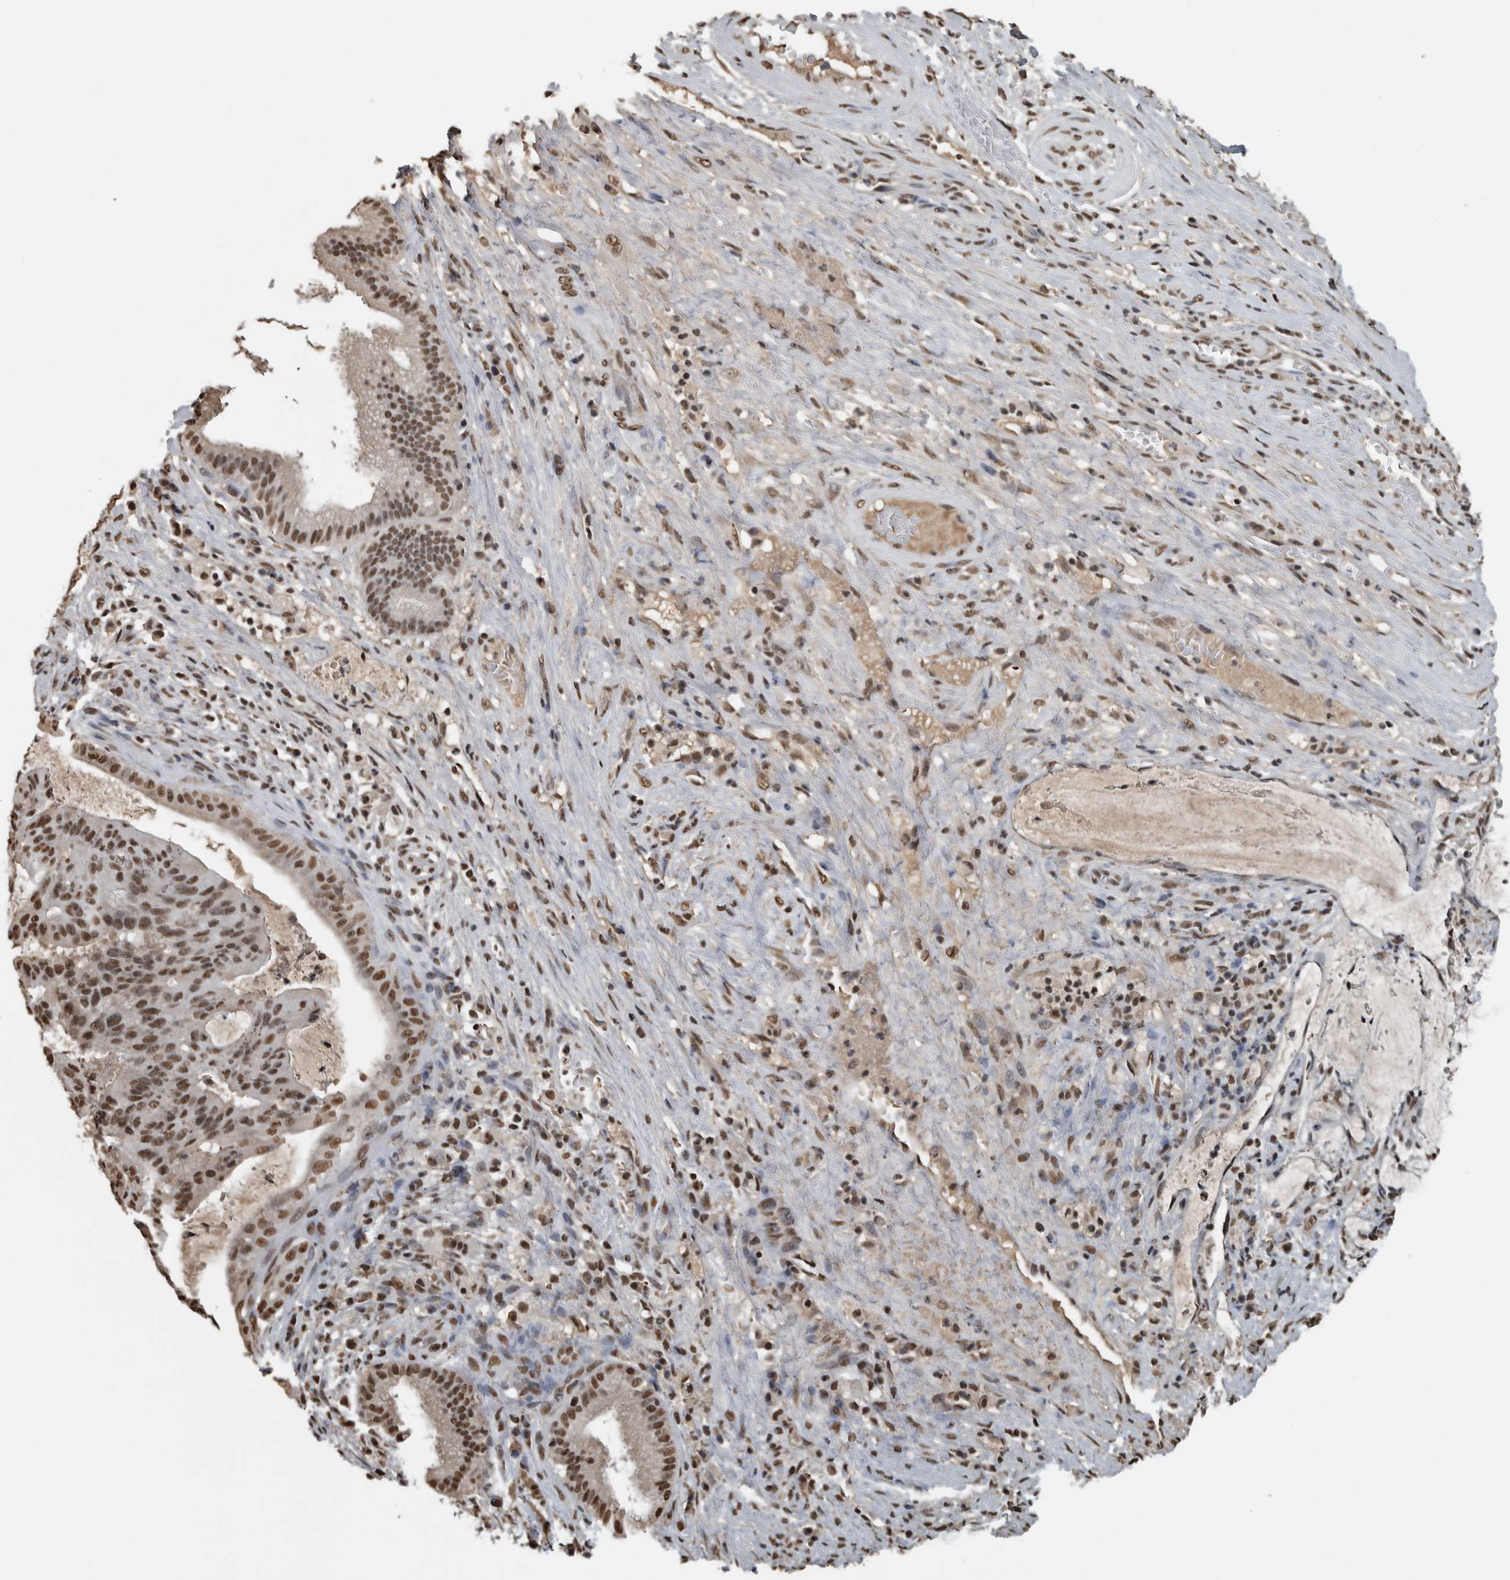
{"staining": {"intensity": "moderate", "quantity": ">75%", "location": "nuclear"}, "tissue": "liver cancer", "cell_type": "Tumor cells", "image_type": "cancer", "snomed": [{"axis": "morphology", "description": "Normal tissue, NOS"}, {"axis": "morphology", "description": "Cholangiocarcinoma"}, {"axis": "topography", "description": "Liver"}, {"axis": "topography", "description": "Peripheral nerve tissue"}], "caption": "This is a micrograph of IHC staining of liver cancer, which shows moderate expression in the nuclear of tumor cells.", "gene": "TGS1", "patient": {"sex": "female", "age": 73}}